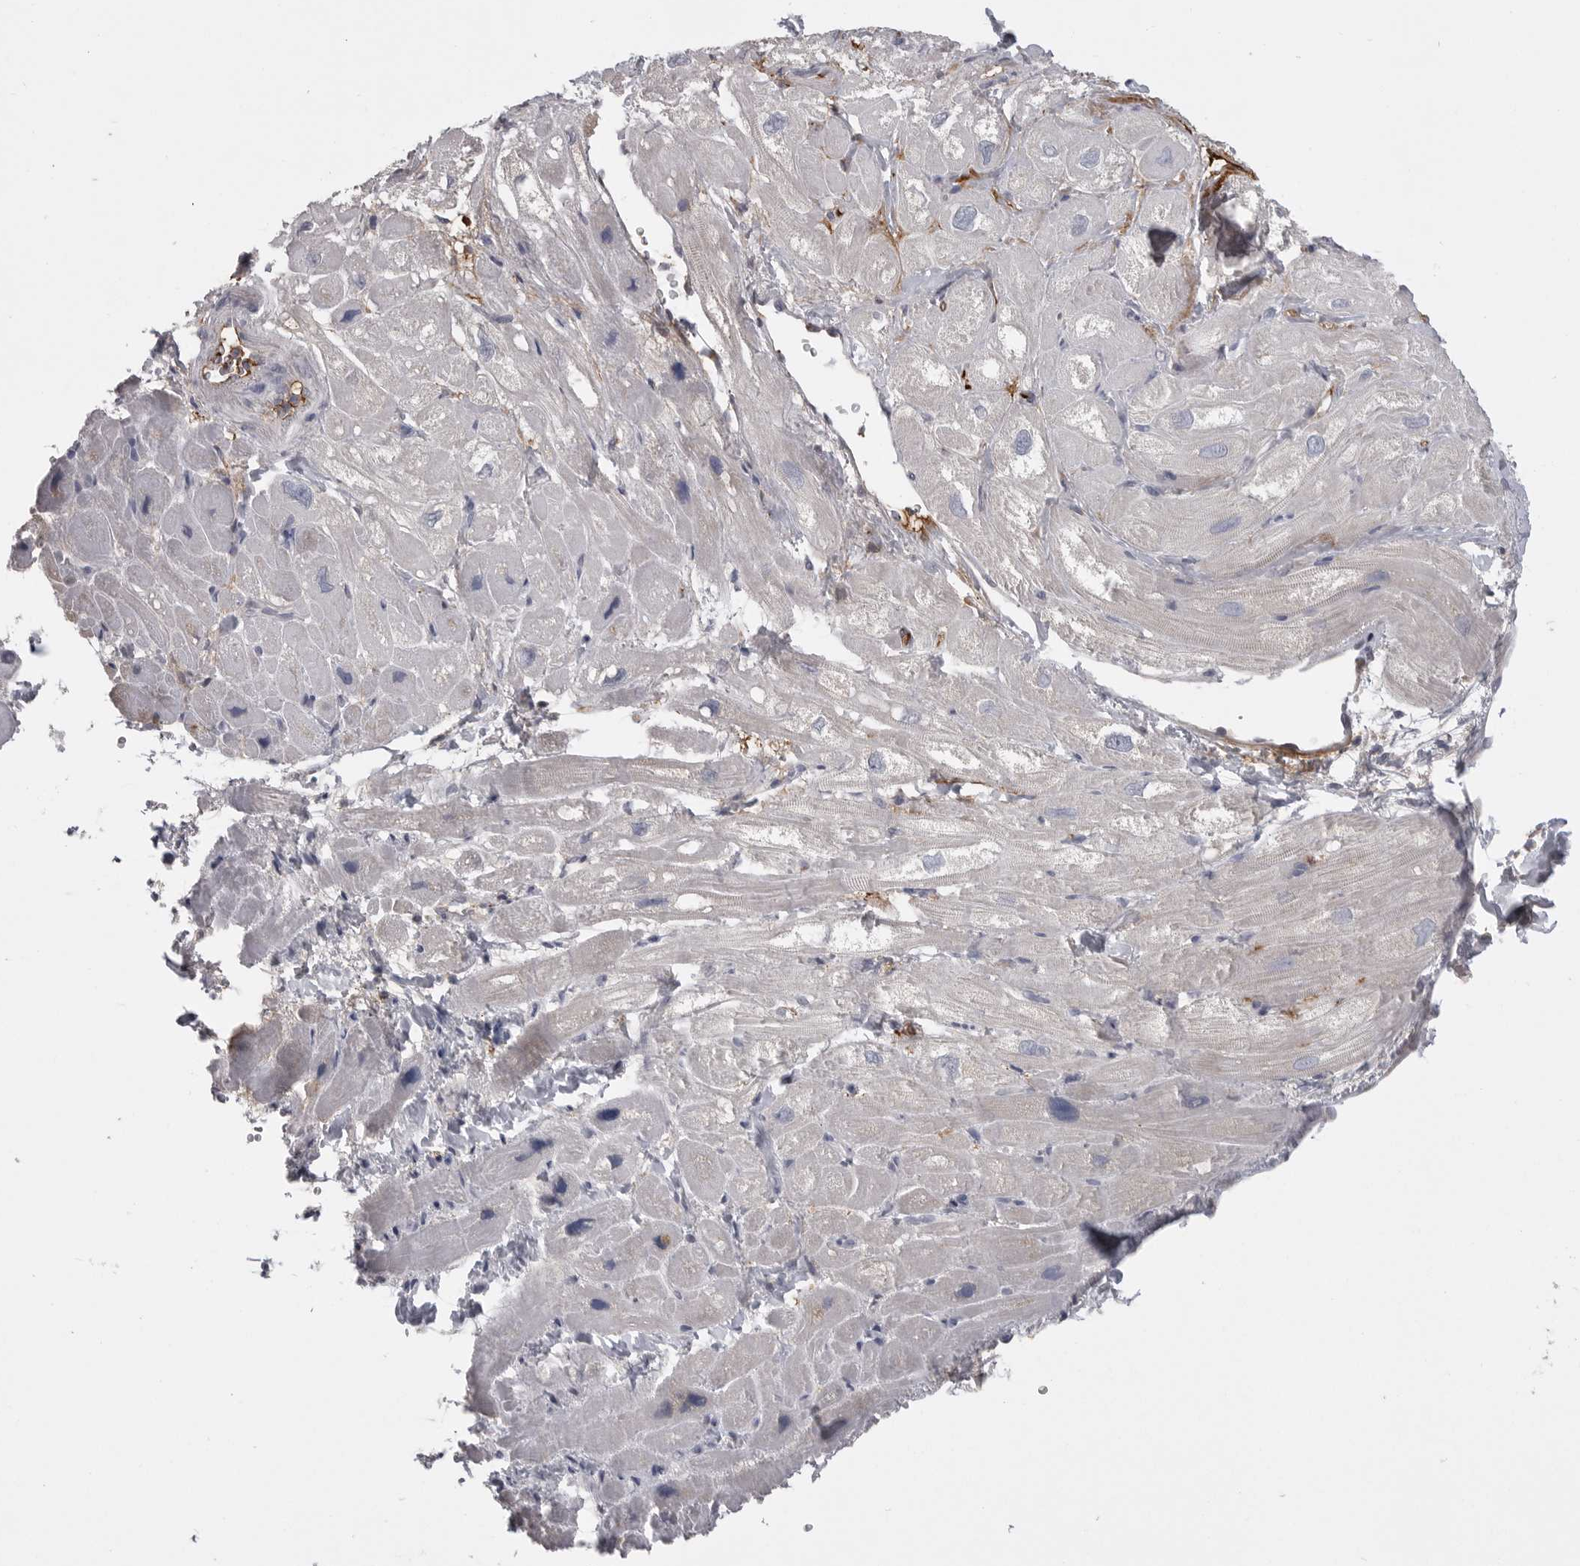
{"staining": {"intensity": "negative", "quantity": "none", "location": "none"}, "tissue": "heart muscle", "cell_type": "Cardiomyocytes", "image_type": "normal", "snomed": [{"axis": "morphology", "description": "Normal tissue, NOS"}, {"axis": "topography", "description": "Heart"}], "caption": "There is no significant positivity in cardiomyocytes of heart muscle.", "gene": "SERPING1", "patient": {"sex": "male", "age": 49}}